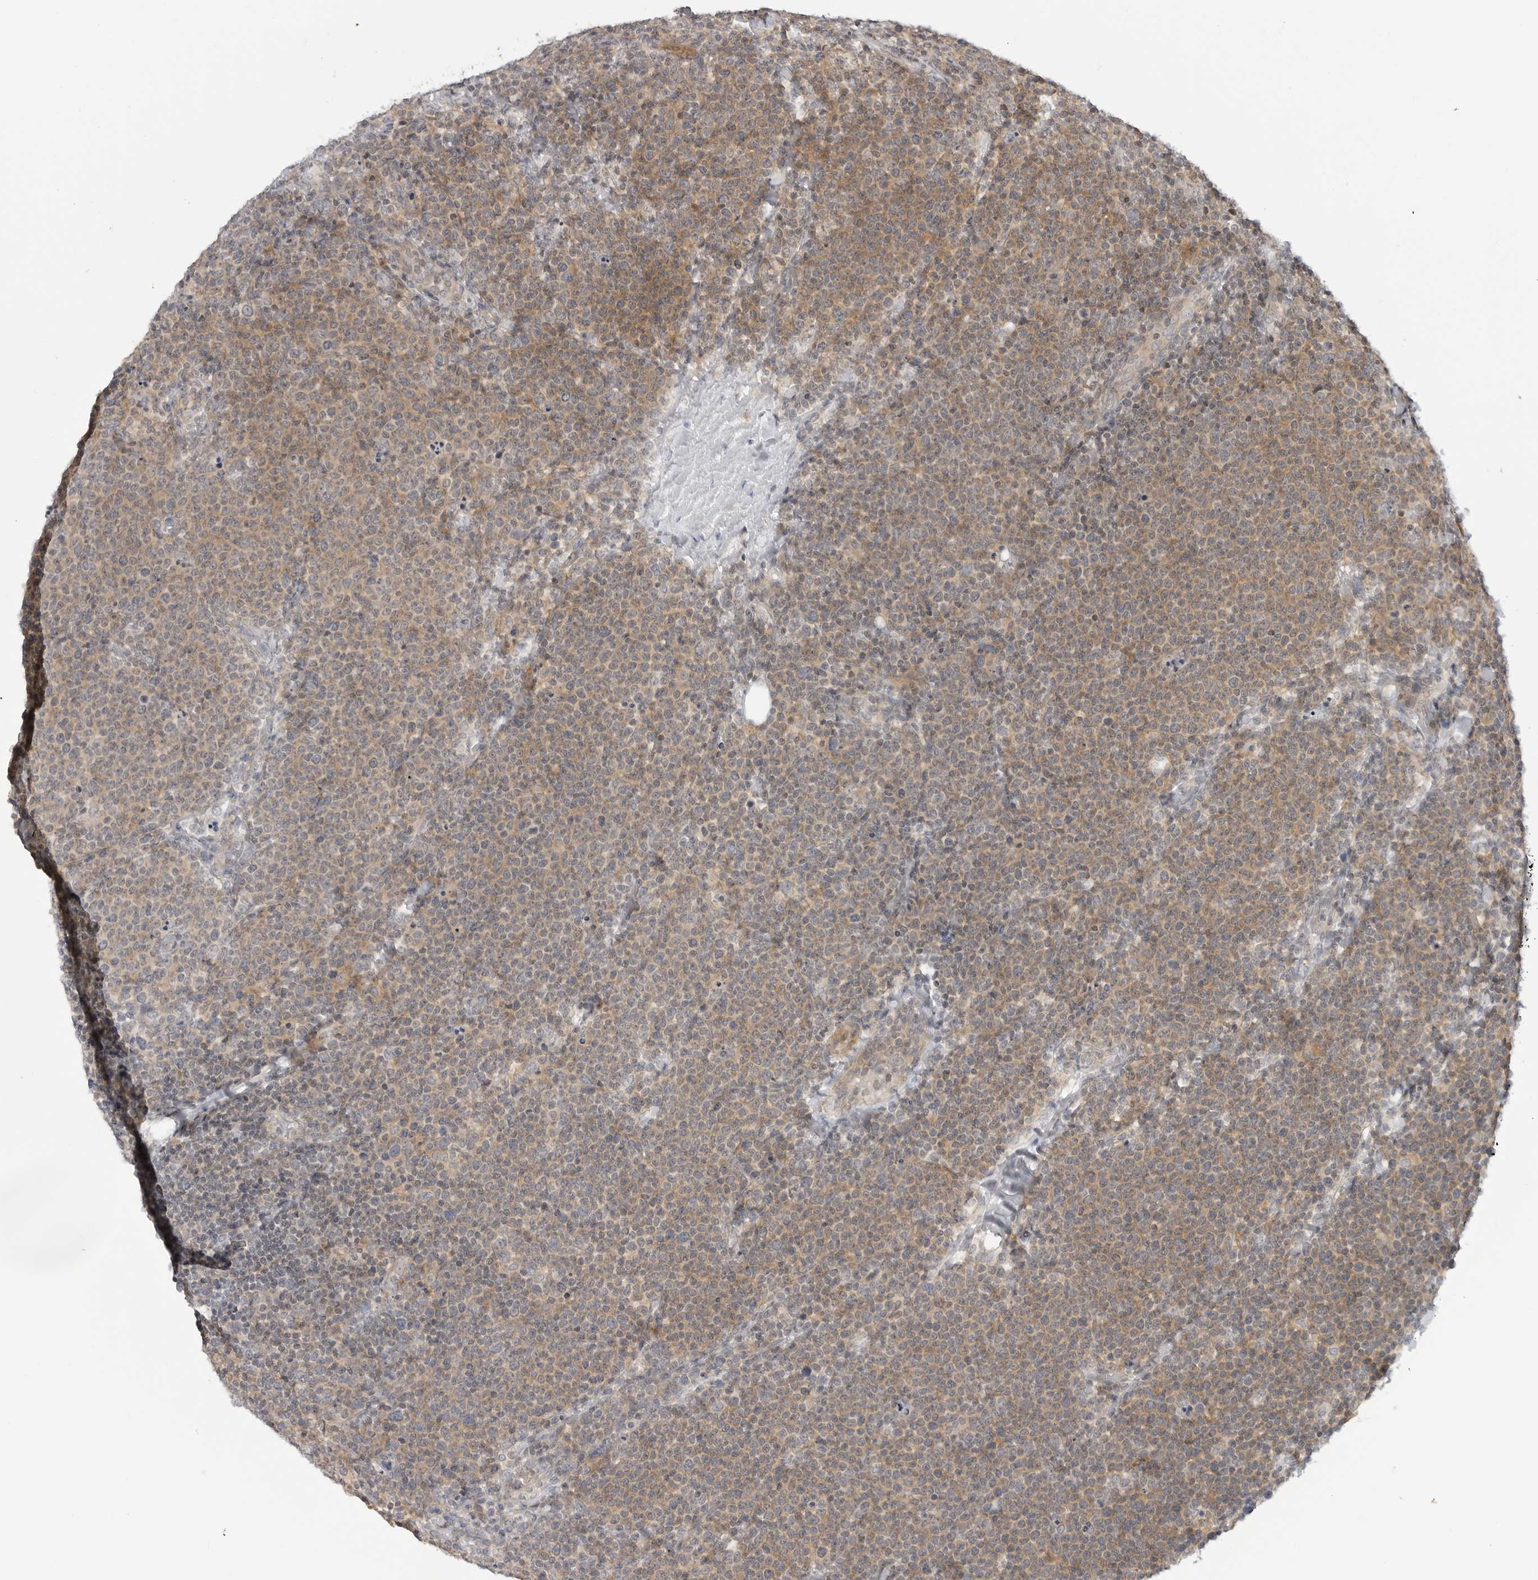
{"staining": {"intensity": "moderate", "quantity": ">75%", "location": "cytoplasmic/membranous"}, "tissue": "lymphoma", "cell_type": "Tumor cells", "image_type": "cancer", "snomed": [{"axis": "morphology", "description": "Malignant lymphoma, non-Hodgkin's type, High grade"}, {"axis": "topography", "description": "Lymph node"}], "caption": "Malignant lymphoma, non-Hodgkin's type (high-grade) stained for a protein (brown) displays moderate cytoplasmic/membranous positive staining in approximately >75% of tumor cells.", "gene": "STXBP3", "patient": {"sex": "male", "age": 61}}